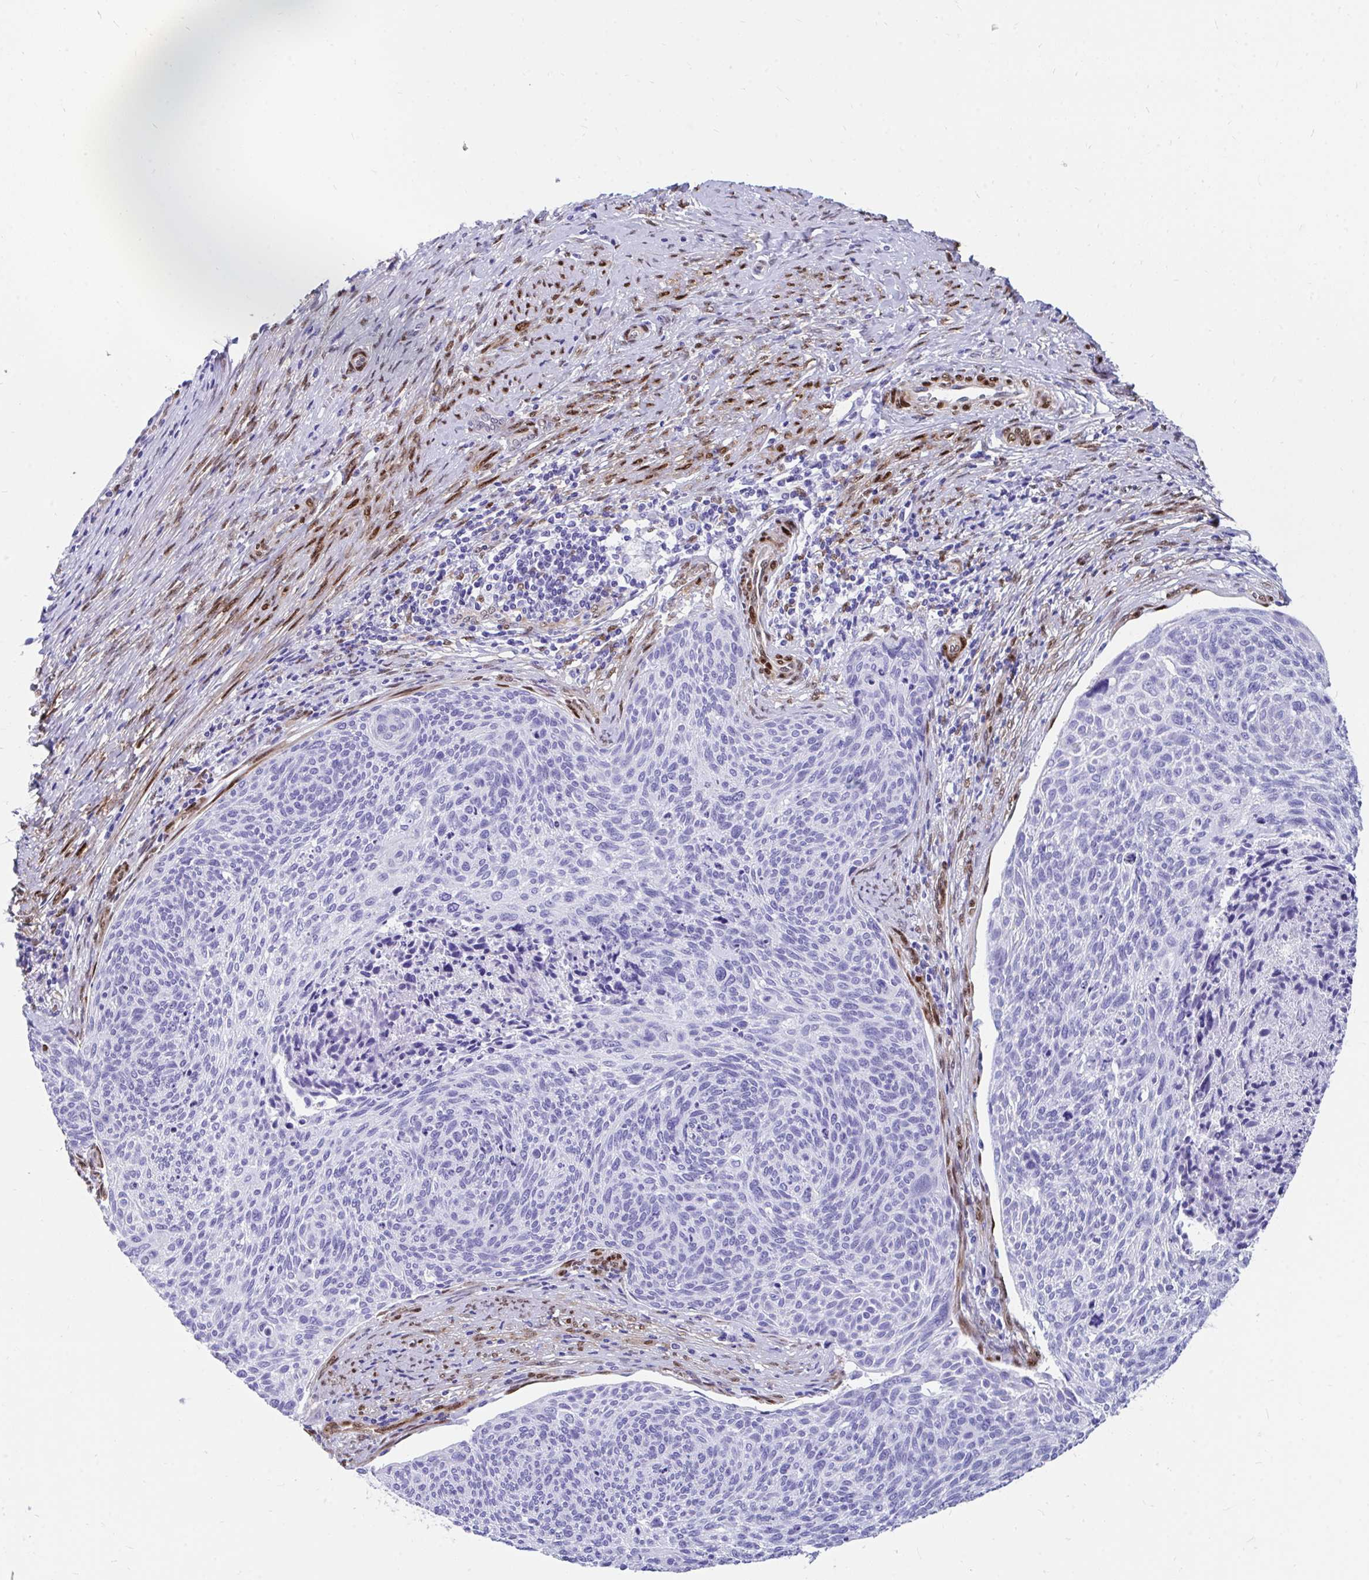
{"staining": {"intensity": "negative", "quantity": "none", "location": "none"}, "tissue": "cervical cancer", "cell_type": "Tumor cells", "image_type": "cancer", "snomed": [{"axis": "morphology", "description": "Squamous cell carcinoma, NOS"}, {"axis": "topography", "description": "Cervix"}], "caption": "Immunohistochemistry (IHC) of human cervical cancer reveals no expression in tumor cells.", "gene": "RBPMS", "patient": {"sex": "female", "age": 49}}